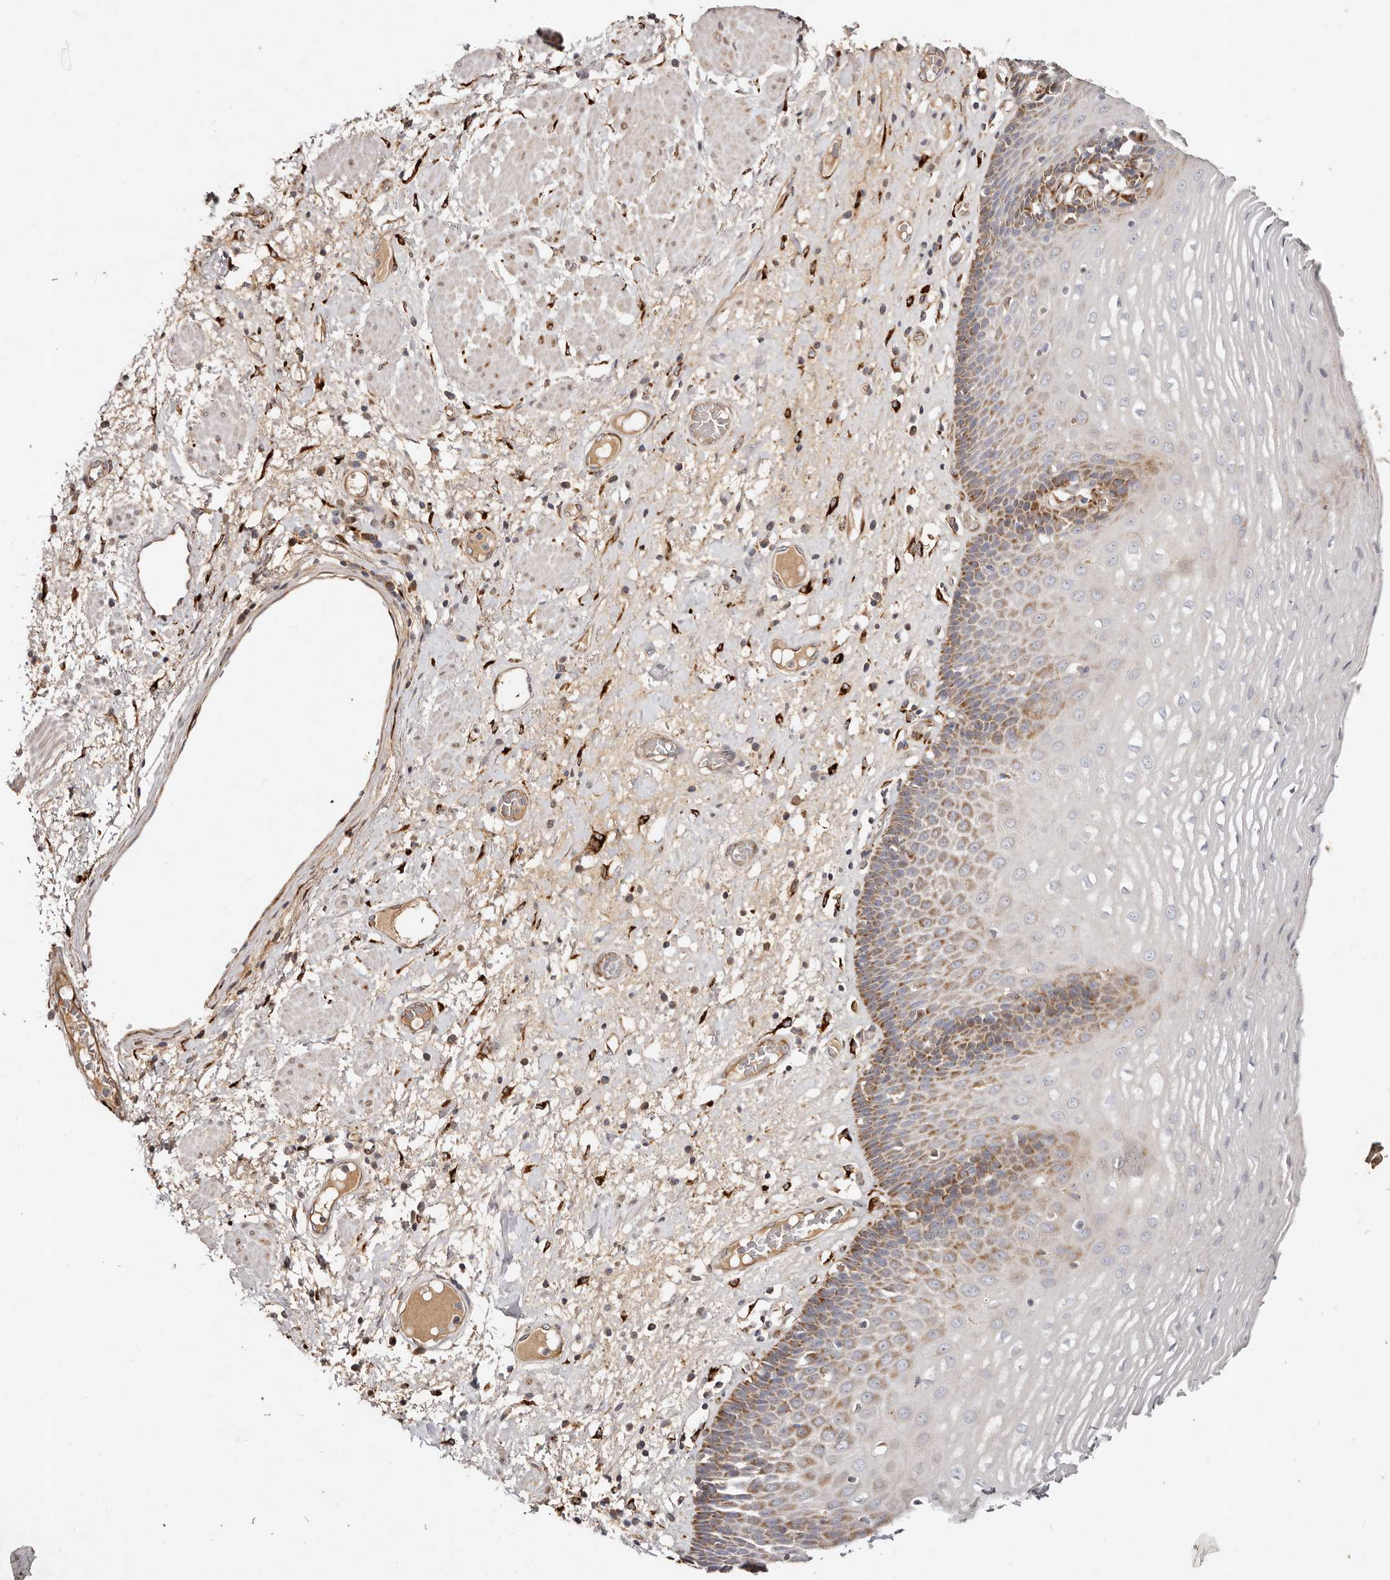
{"staining": {"intensity": "moderate", "quantity": "25%-75%", "location": "cytoplasmic/membranous"}, "tissue": "esophagus", "cell_type": "Squamous epithelial cells", "image_type": "normal", "snomed": [{"axis": "morphology", "description": "Normal tissue, NOS"}, {"axis": "morphology", "description": "Adenocarcinoma, NOS"}, {"axis": "topography", "description": "Esophagus"}], "caption": "IHC of benign esophagus displays medium levels of moderate cytoplasmic/membranous positivity in approximately 25%-75% of squamous epithelial cells. (DAB = brown stain, brightfield microscopy at high magnification).", "gene": "SERPINH1", "patient": {"sex": "male", "age": 62}}